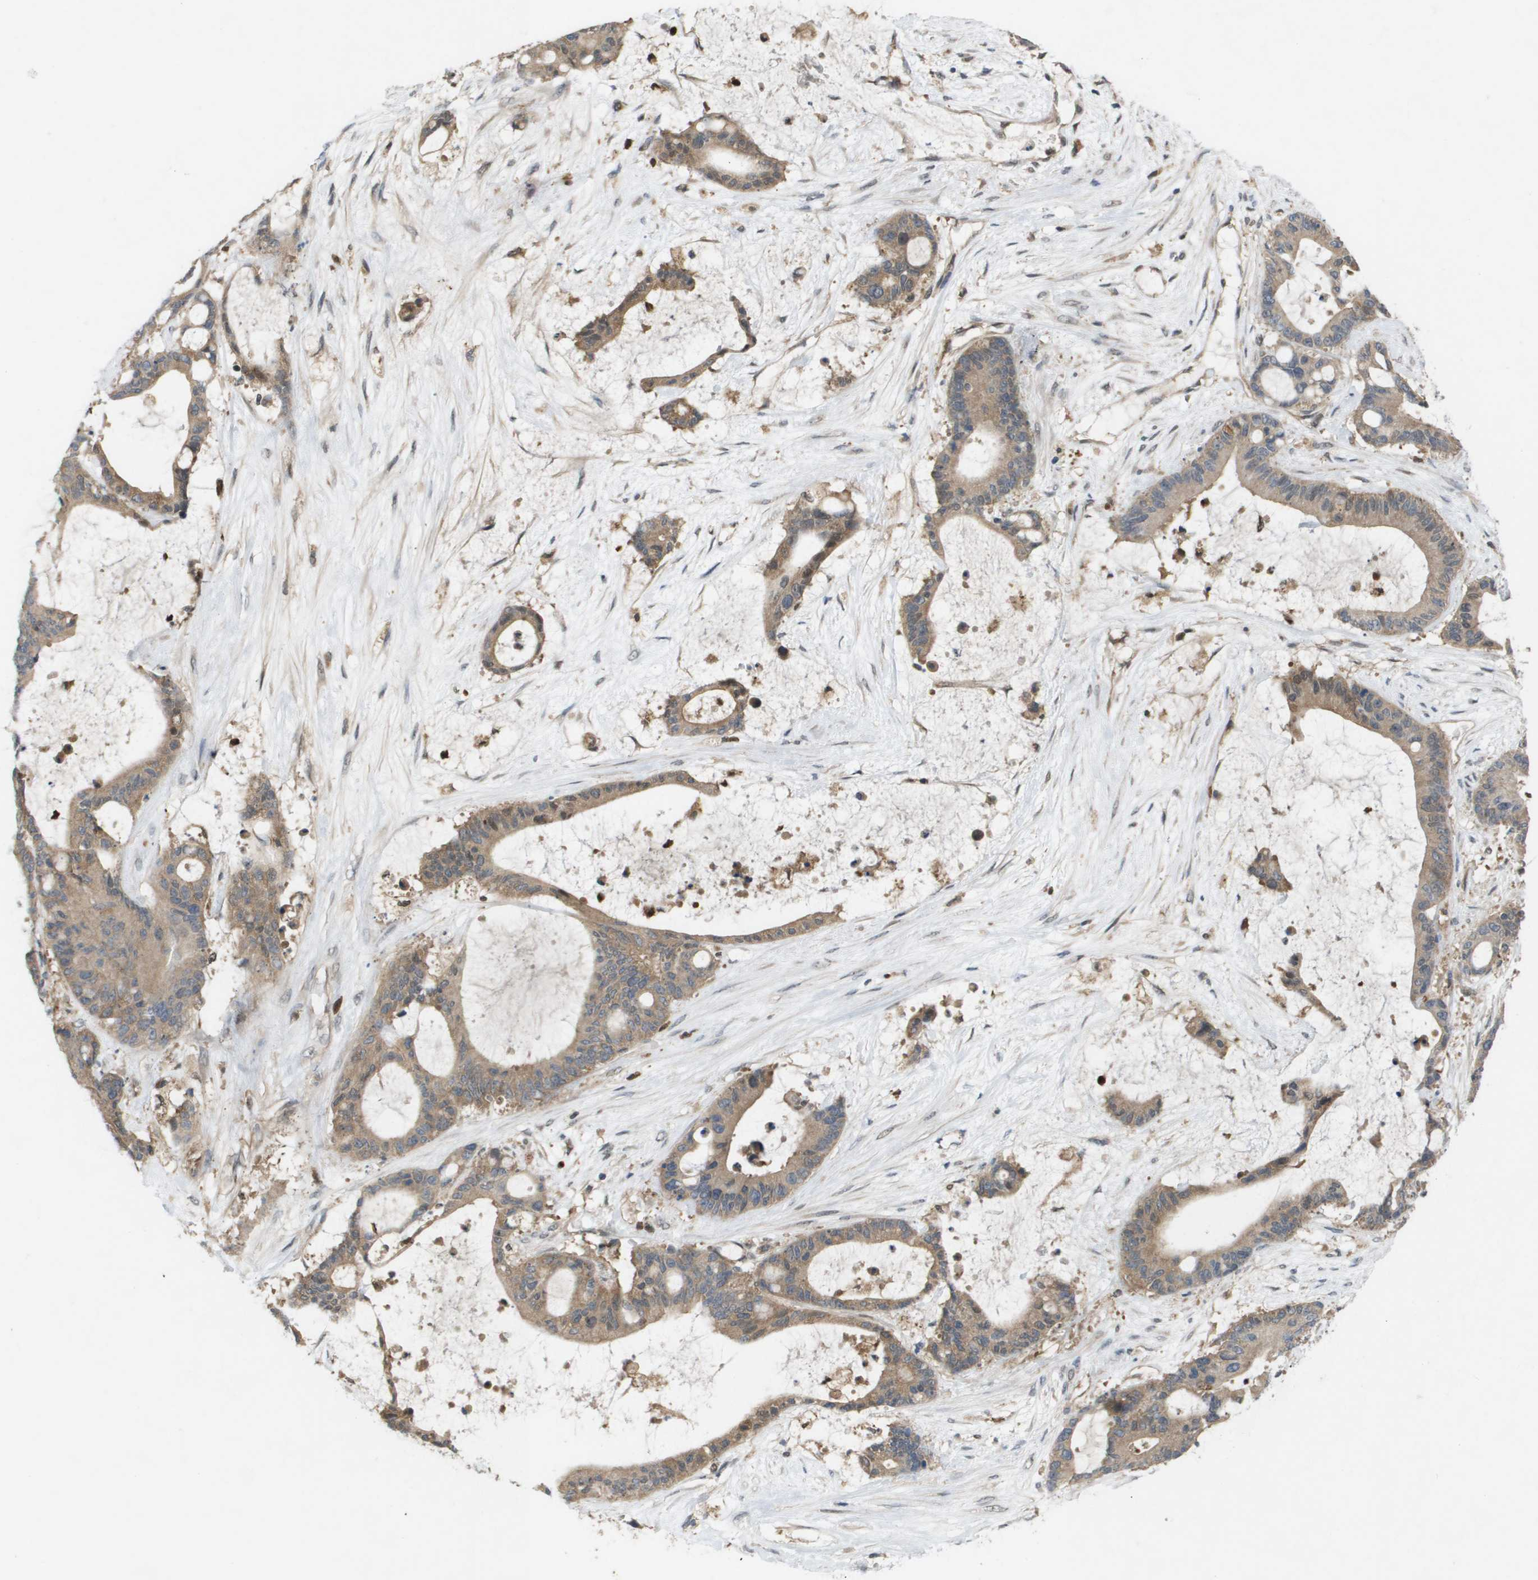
{"staining": {"intensity": "moderate", "quantity": ">75%", "location": "cytoplasmic/membranous"}, "tissue": "liver cancer", "cell_type": "Tumor cells", "image_type": "cancer", "snomed": [{"axis": "morphology", "description": "Cholangiocarcinoma"}, {"axis": "topography", "description": "Liver"}], "caption": "A brown stain shows moderate cytoplasmic/membranous positivity of a protein in liver cancer (cholangiocarcinoma) tumor cells.", "gene": "PALD1", "patient": {"sex": "female", "age": 73}}